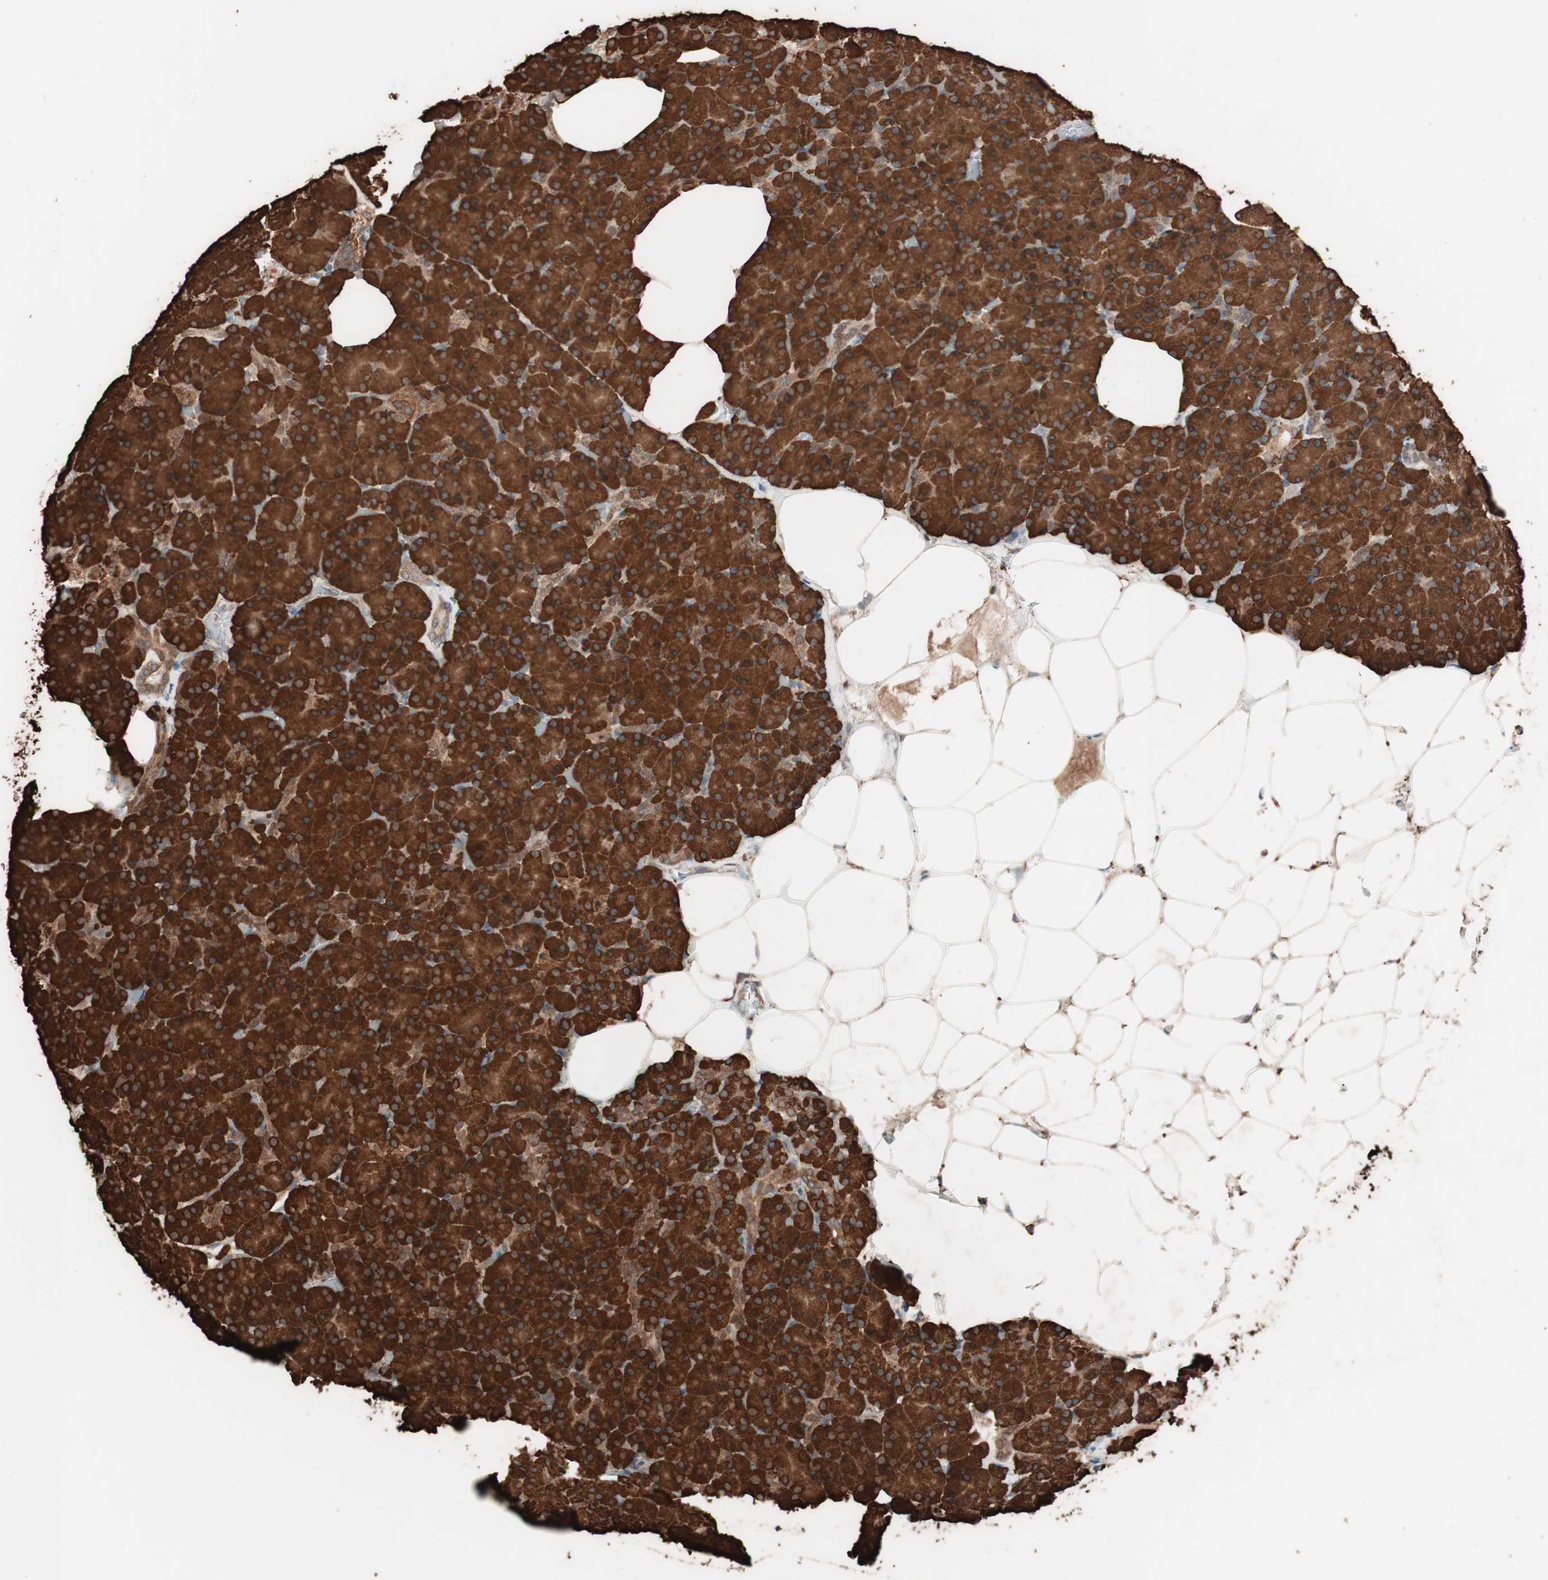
{"staining": {"intensity": "strong", "quantity": ">75%", "location": "cytoplasmic/membranous"}, "tissue": "pancreas", "cell_type": "Exocrine glandular cells", "image_type": "normal", "snomed": [{"axis": "morphology", "description": "Normal tissue, NOS"}, {"axis": "topography", "description": "Pancreas"}], "caption": "Immunohistochemical staining of unremarkable human pancreas demonstrates high levels of strong cytoplasmic/membranous staining in approximately >75% of exocrine glandular cells. The staining was performed using DAB (3,3'-diaminobenzidine), with brown indicating positive protein expression. Nuclei are stained blue with hematoxylin.", "gene": "VEGFA", "patient": {"sex": "female", "age": 35}}